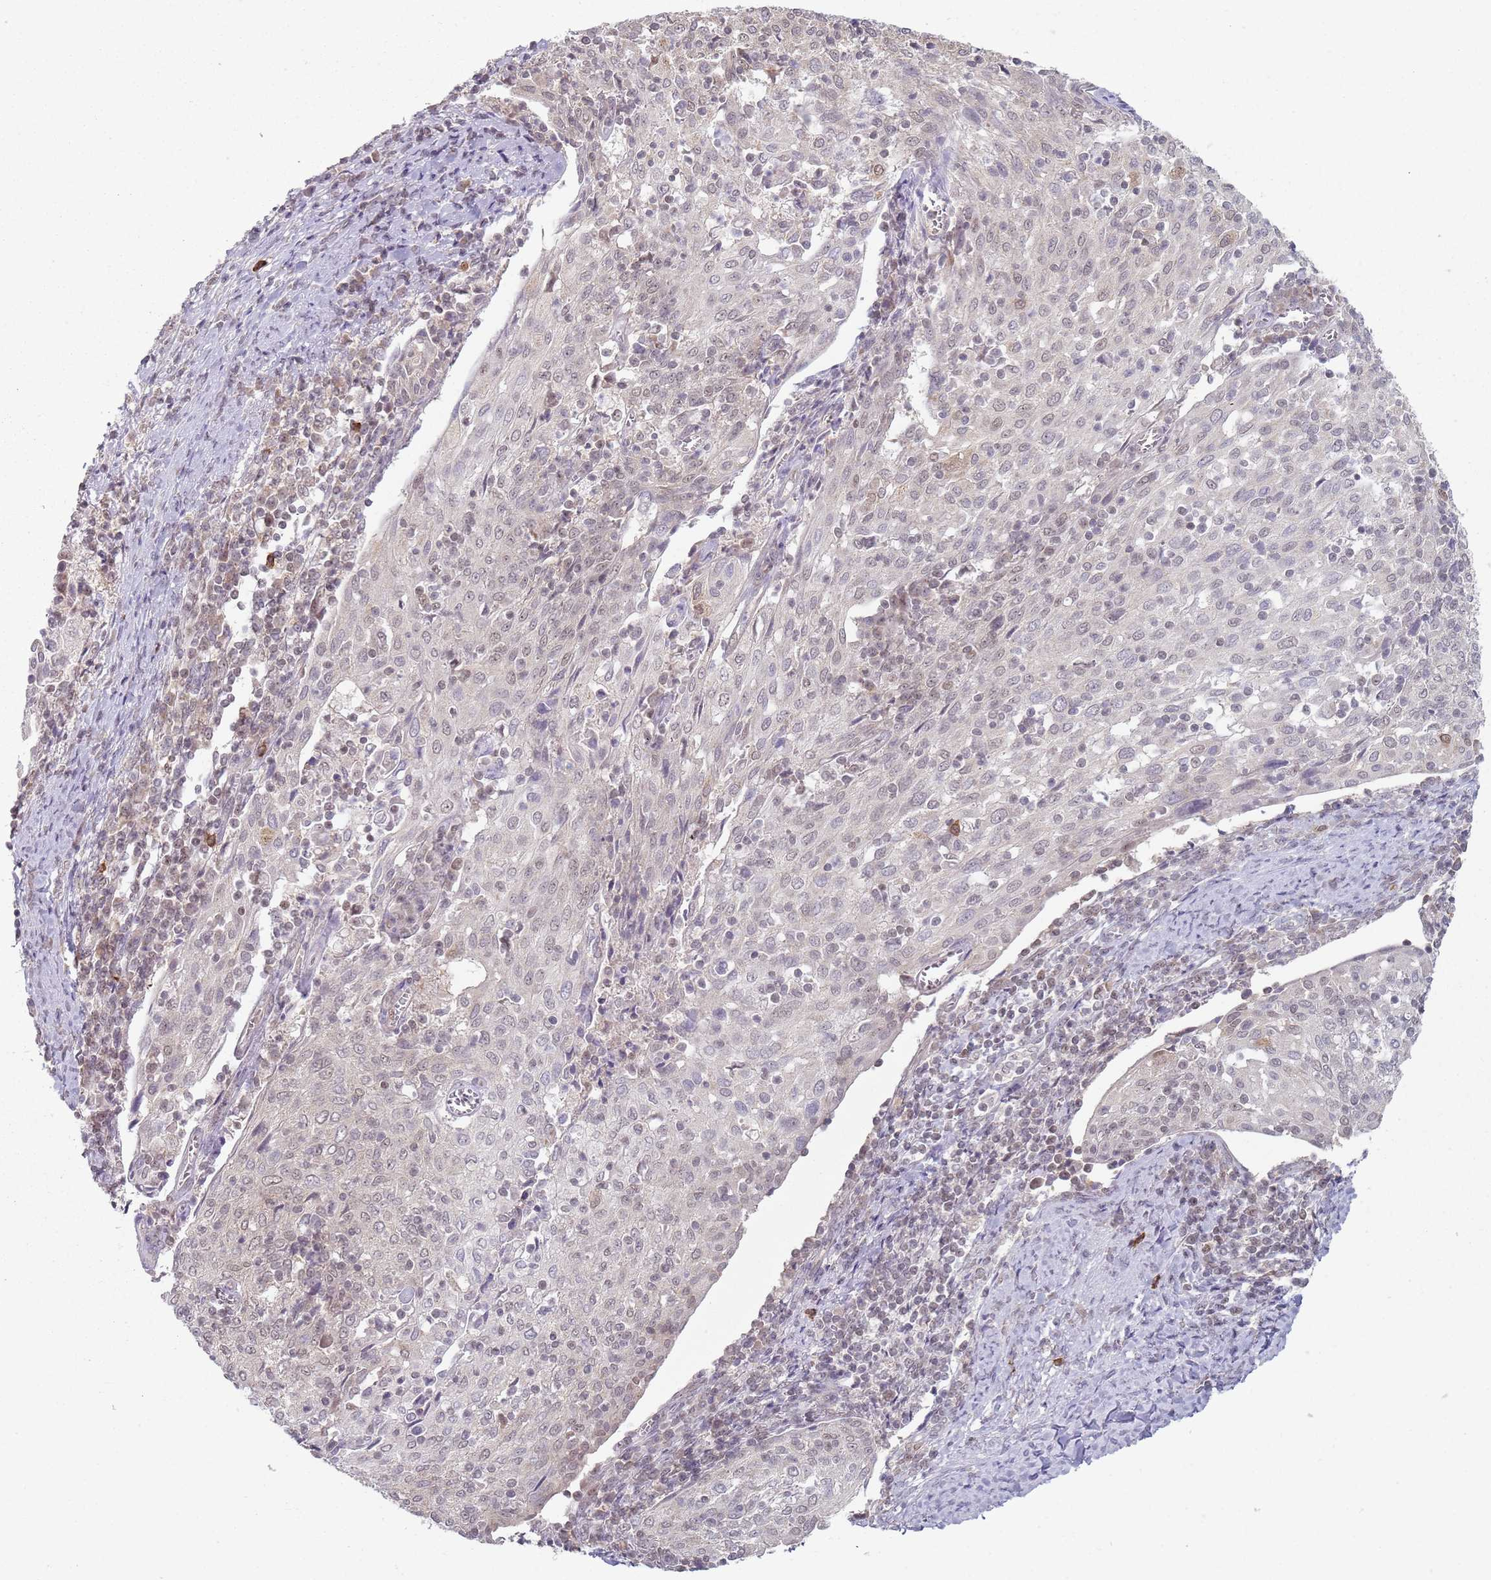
{"staining": {"intensity": "weak", "quantity": "<25%", "location": "nuclear"}, "tissue": "cervical cancer", "cell_type": "Tumor cells", "image_type": "cancer", "snomed": [{"axis": "morphology", "description": "Squamous cell carcinoma, NOS"}, {"axis": "topography", "description": "Cervix"}], "caption": "Immunohistochemical staining of human cervical cancer exhibits no significant staining in tumor cells.", "gene": "SMARCAL1", "patient": {"sex": "female", "age": 52}}